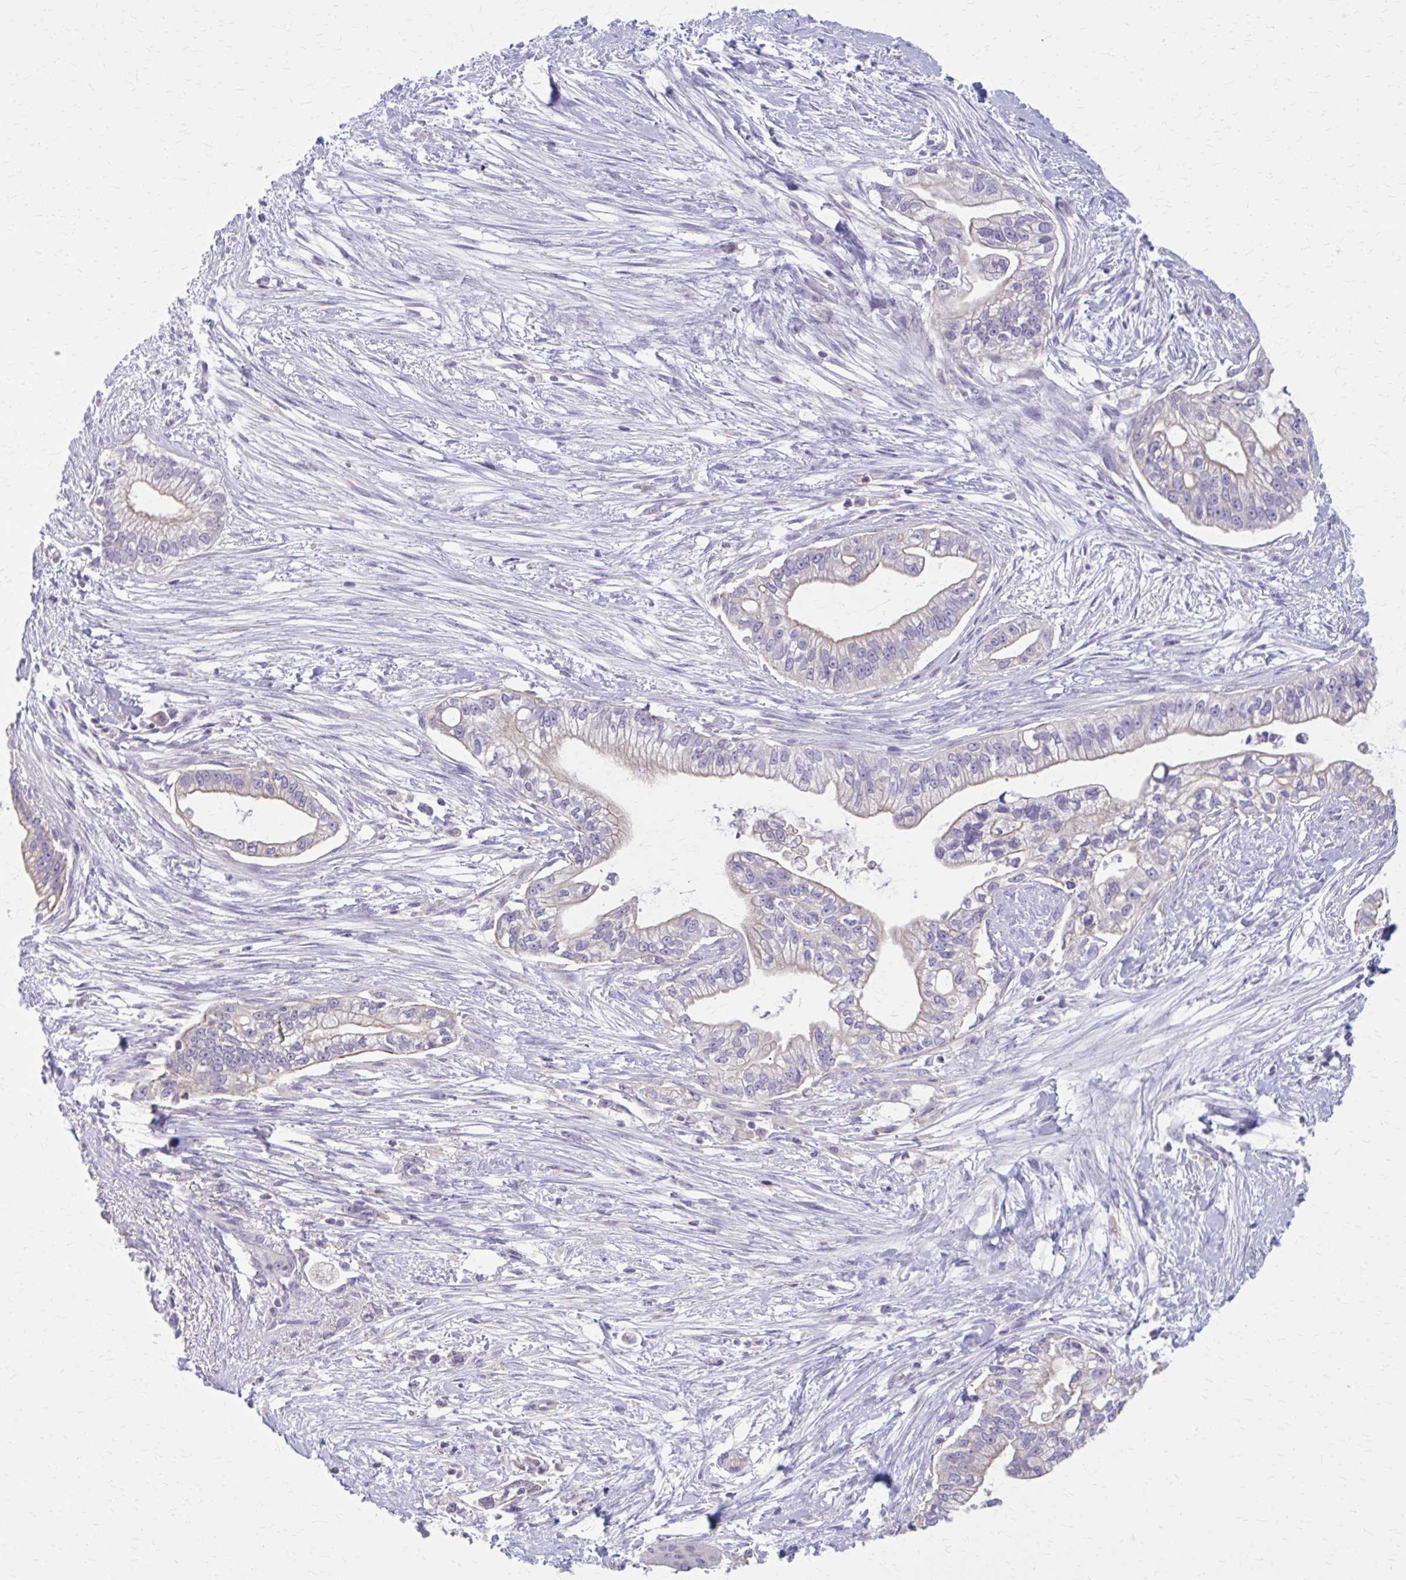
{"staining": {"intensity": "negative", "quantity": "none", "location": "none"}, "tissue": "pancreatic cancer", "cell_type": "Tumor cells", "image_type": "cancer", "snomed": [{"axis": "morphology", "description": "Adenocarcinoma, NOS"}, {"axis": "topography", "description": "Pancreas"}], "caption": "A high-resolution image shows immunohistochemistry staining of pancreatic adenocarcinoma, which shows no significant expression in tumor cells. (Brightfield microscopy of DAB immunohistochemistry at high magnification).", "gene": "OR4A47", "patient": {"sex": "male", "age": 70}}